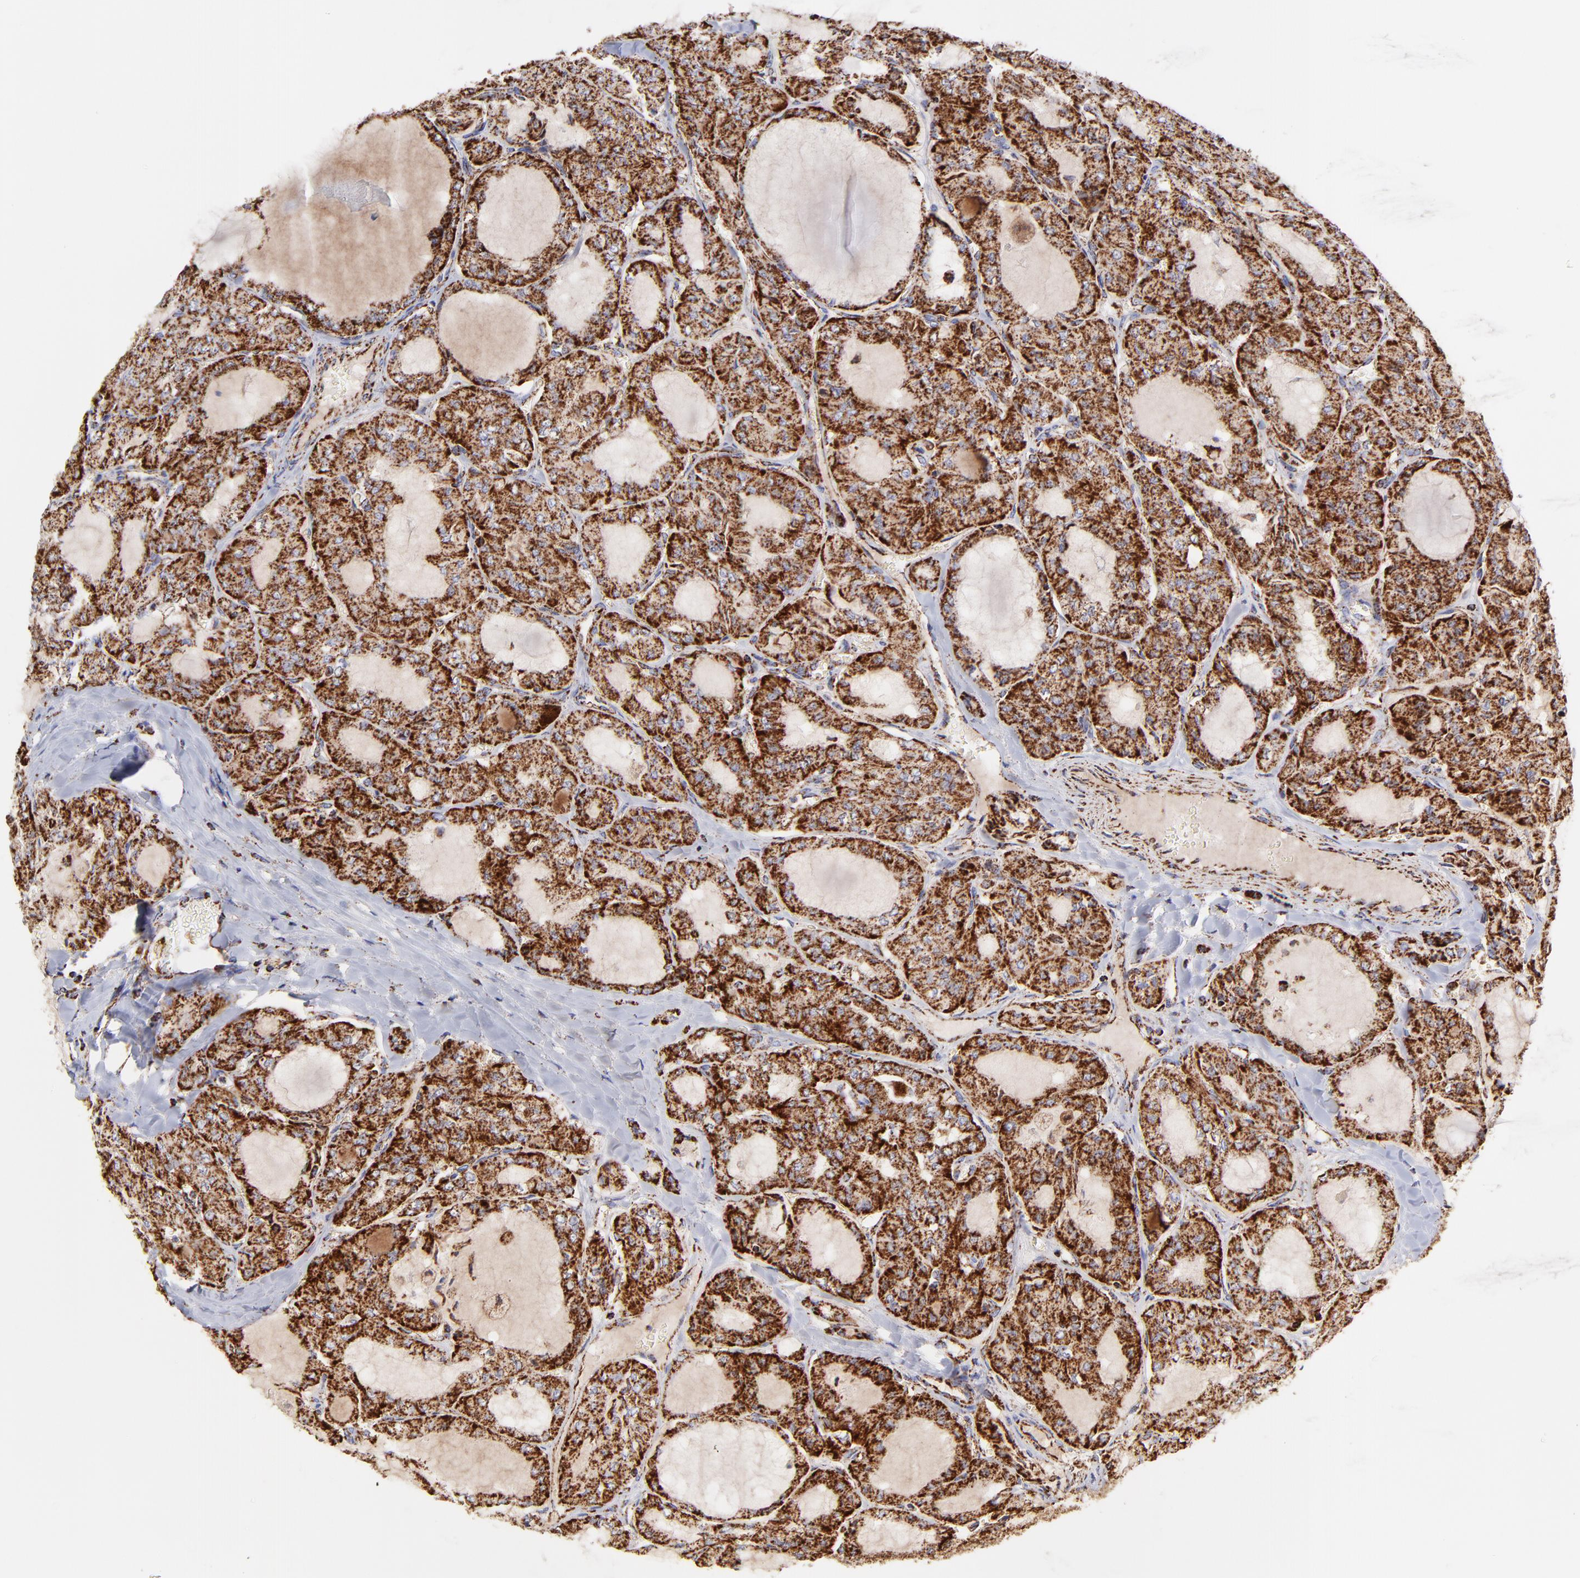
{"staining": {"intensity": "moderate", "quantity": ">75%", "location": "cytoplasmic/membranous"}, "tissue": "thyroid cancer", "cell_type": "Tumor cells", "image_type": "cancer", "snomed": [{"axis": "morphology", "description": "Papillary adenocarcinoma, NOS"}, {"axis": "topography", "description": "Thyroid gland"}], "caption": "Protein expression analysis of thyroid cancer (papillary adenocarcinoma) exhibits moderate cytoplasmic/membranous positivity in about >75% of tumor cells.", "gene": "ECH1", "patient": {"sex": "male", "age": 20}}